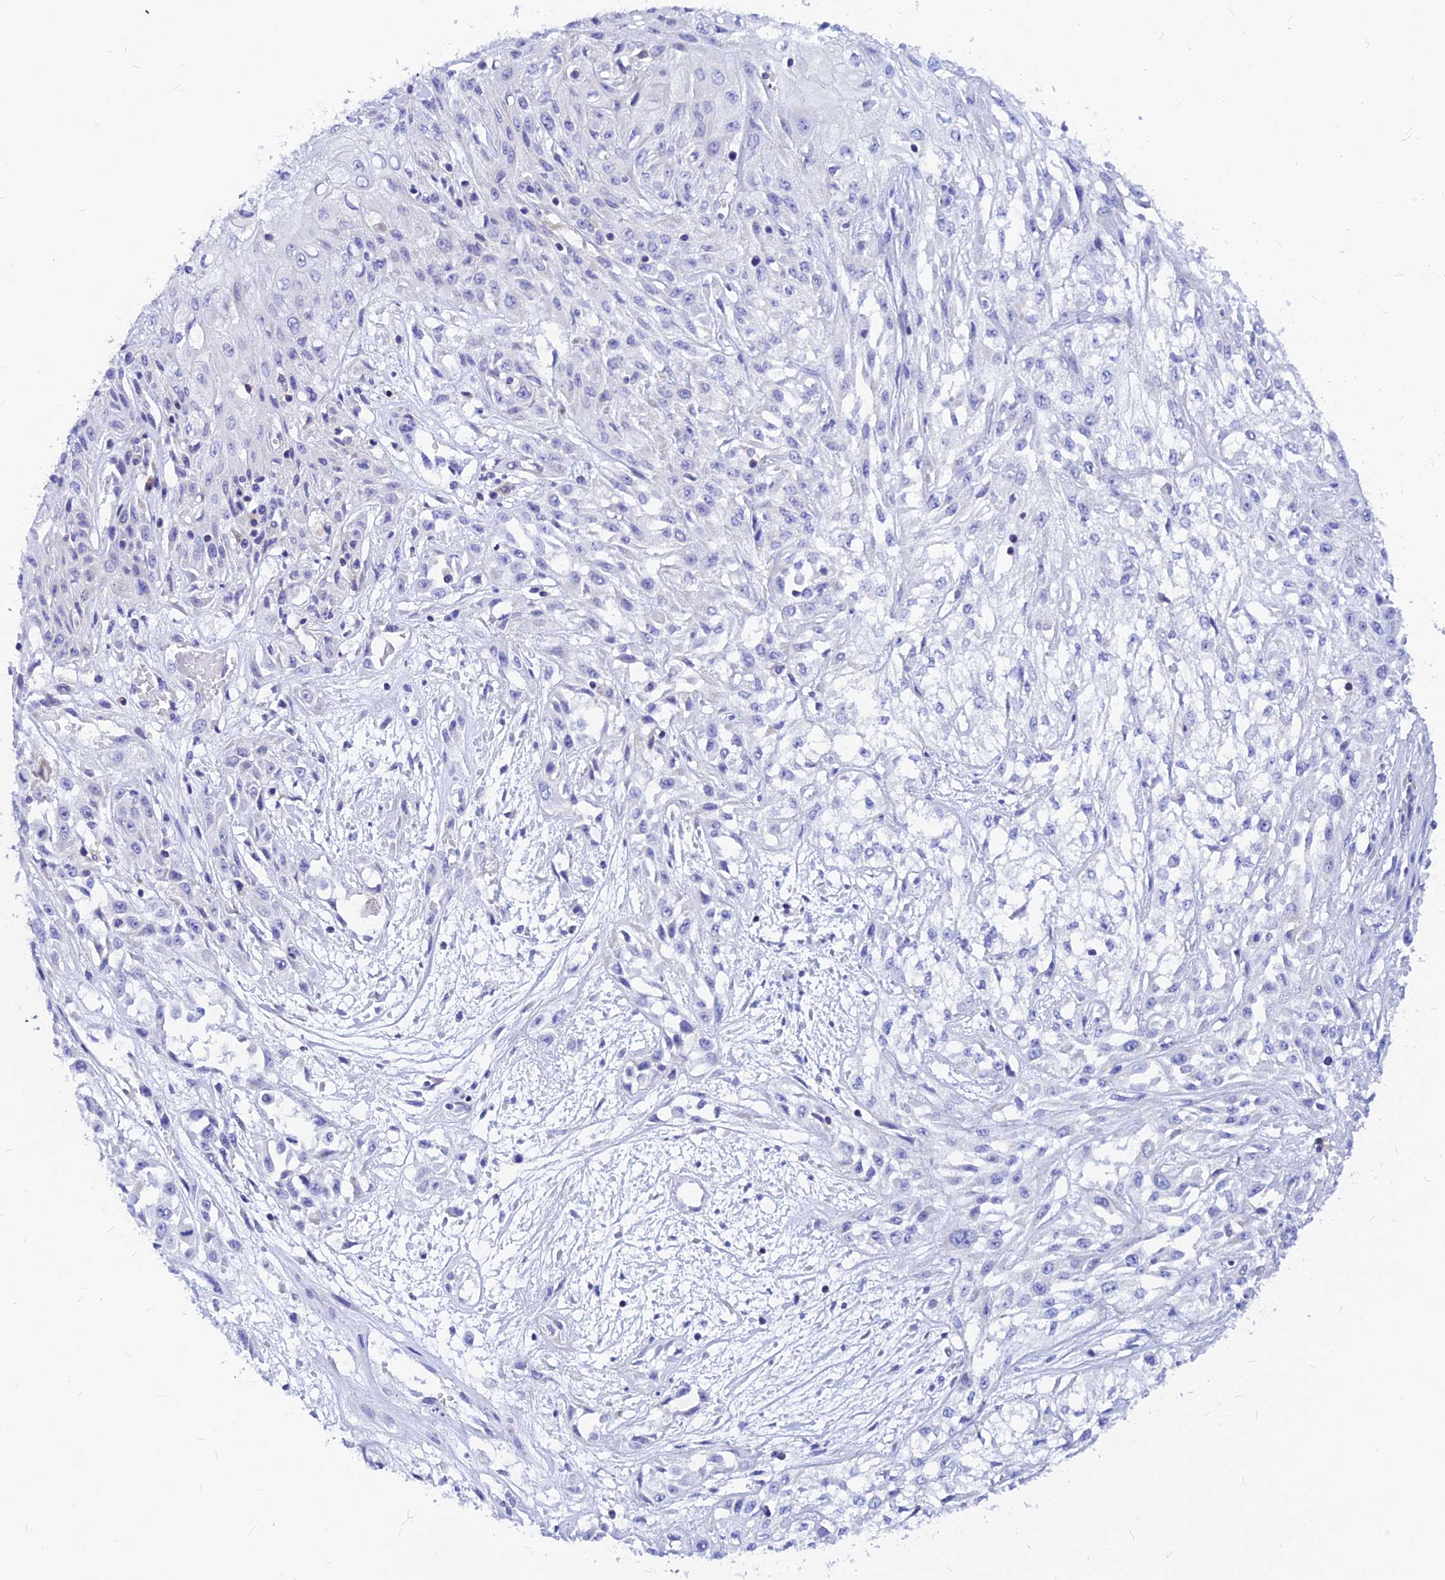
{"staining": {"intensity": "negative", "quantity": "none", "location": "none"}, "tissue": "skin cancer", "cell_type": "Tumor cells", "image_type": "cancer", "snomed": [{"axis": "morphology", "description": "Squamous cell carcinoma, NOS"}, {"axis": "morphology", "description": "Squamous cell carcinoma, metastatic, NOS"}, {"axis": "topography", "description": "Skin"}, {"axis": "topography", "description": "Lymph node"}], "caption": "IHC photomicrograph of human skin cancer stained for a protein (brown), which demonstrates no positivity in tumor cells.", "gene": "CNOT6", "patient": {"sex": "male", "age": 75}}